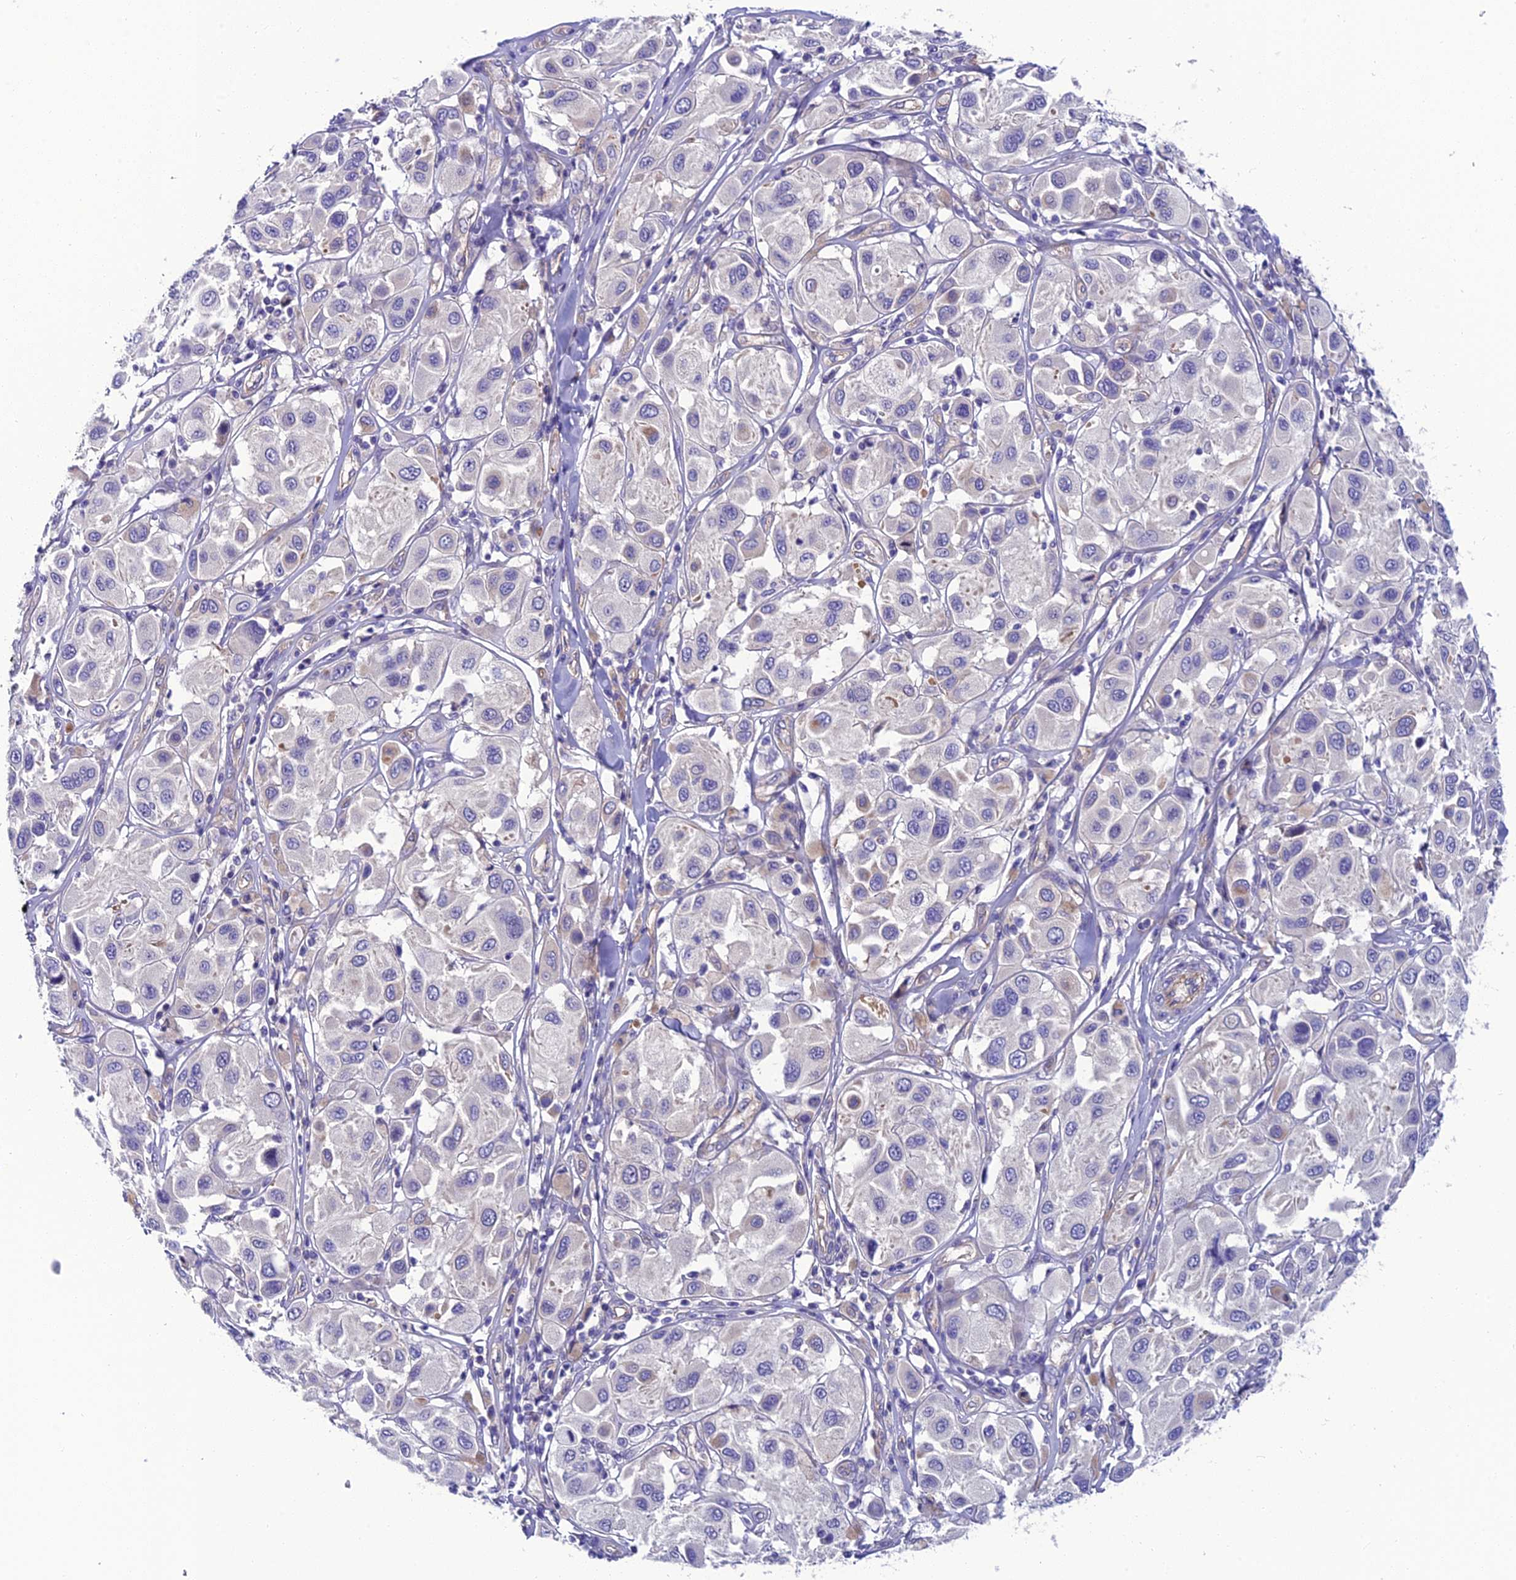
{"staining": {"intensity": "negative", "quantity": "none", "location": "none"}, "tissue": "melanoma", "cell_type": "Tumor cells", "image_type": "cancer", "snomed": [{"axis": "morphology", "description": "Malignant melanoma, Metastatic site"}, {"axis": "topography", "description": "Skin"}], "caption": "Immunohistochemistry (IHC) micrograph of neoplastic tissue: malignant melanoma (metastatic site) stained with DAB (3,3'-diaminobenzidine) reveals no significant protein staining in tumor cells.", "gene": "PPFIA3", "patient": {"sex": "male", "age": 41}}